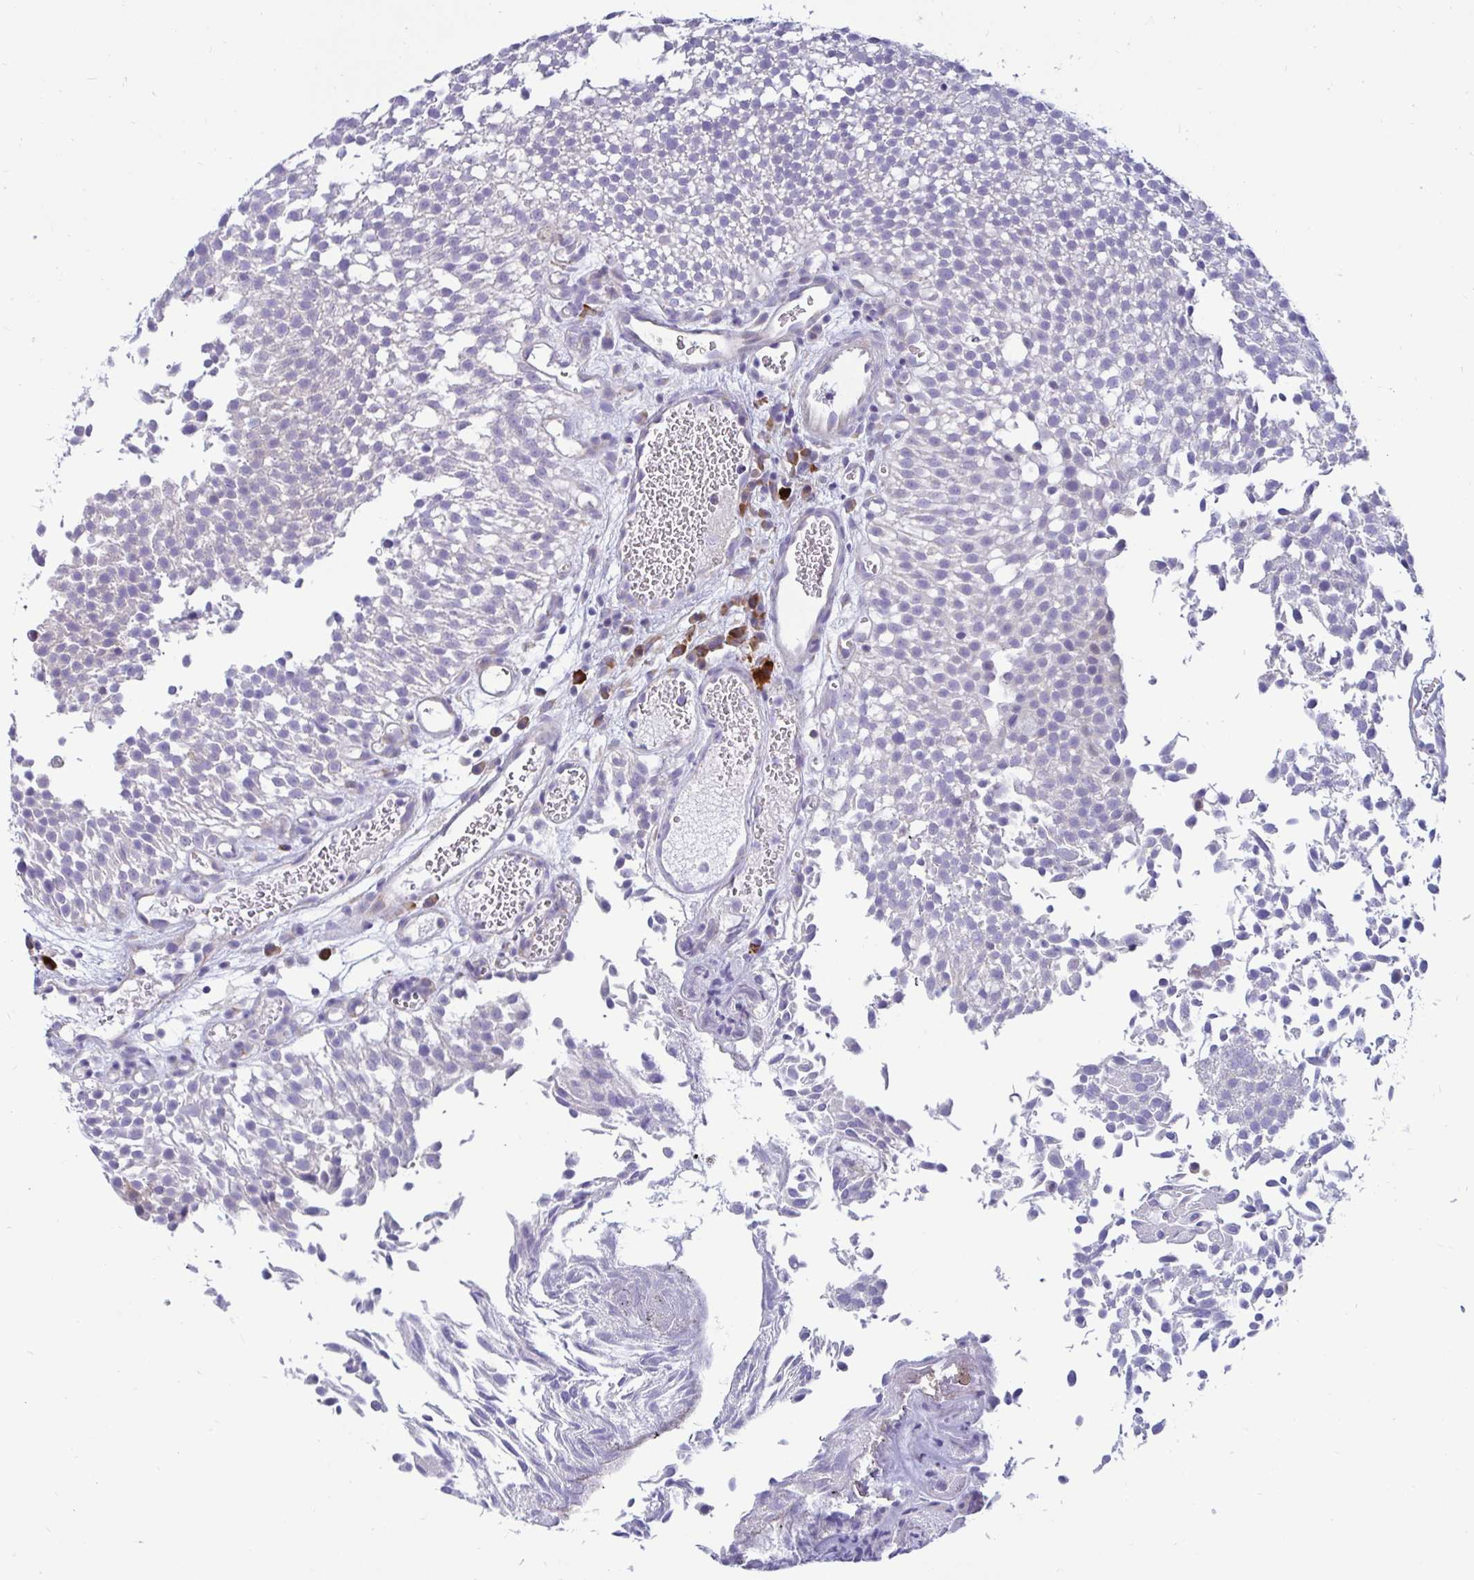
{"staining": {"intensity": "negative", "quantity": "none", "location": "none"}, "tissue": "urothelial cancer", "cell_type": "Tumor cells", "image_type": "cancer", "snomed": [{"axis": "morphology", "description": "Urothelial carcinoma, Low grade"}, {"axis": "topography", "description": "Urinary bladder"}], "caption": "There is no significant positivity in tumor cells of urothelial carcinoma (low-grade).", "gene": "TFPI2", "patient": {"sex": "female", "age": 79}}